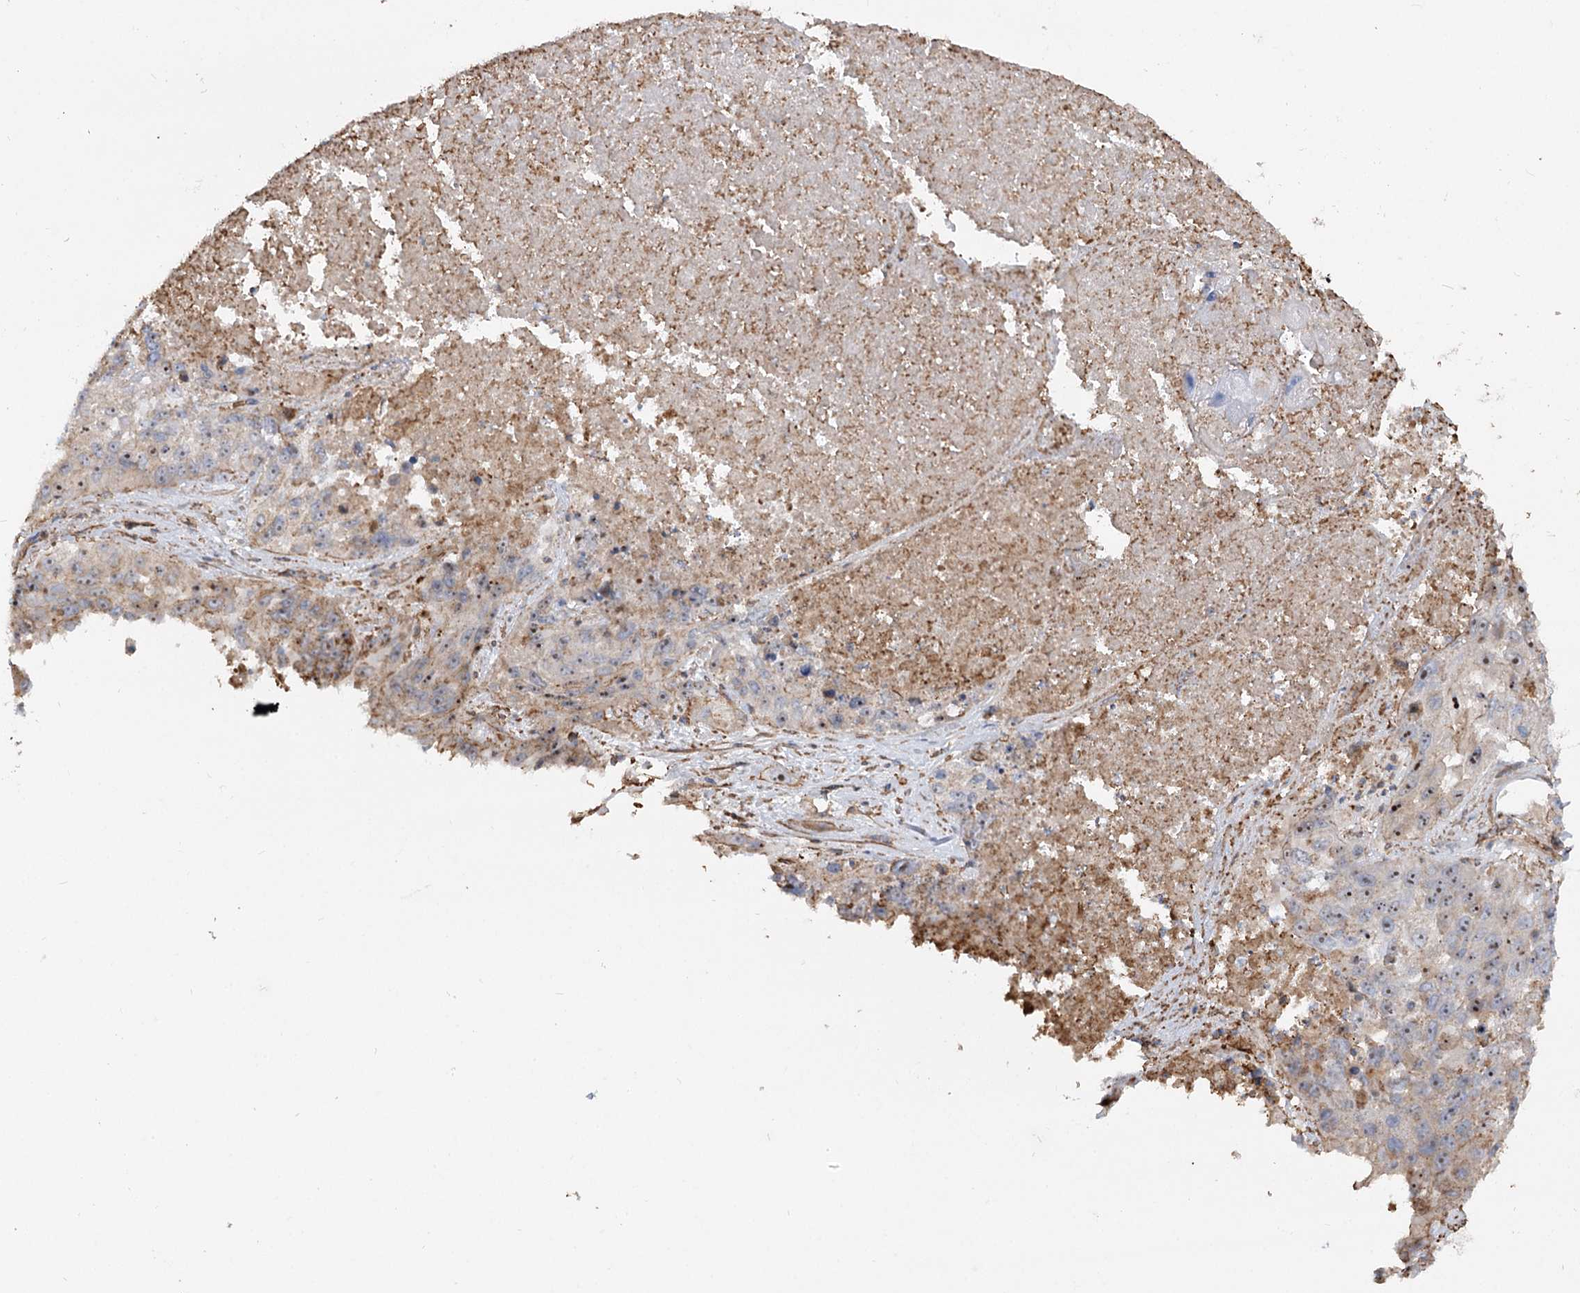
{"staining": {"intensity": "moderate", "quantity": "<25%", "location": "nuclear"}, "tissue": "lung cancer", "cell_type": "Tumor cells", "image_type": "cancer", "snomed": [{"axis": "morphology", "description": "Squamous cell carcinoma, NOS"}, {"axis": "topography", "description": "Lung"}], "caption": "Immunohistochemical staining of lung cancer reveals low levels of moderate nuclear staining in approximately <25% of tumor cells.", "gene": "WDR36", "patient": {"sex": "male", "age": 61}}